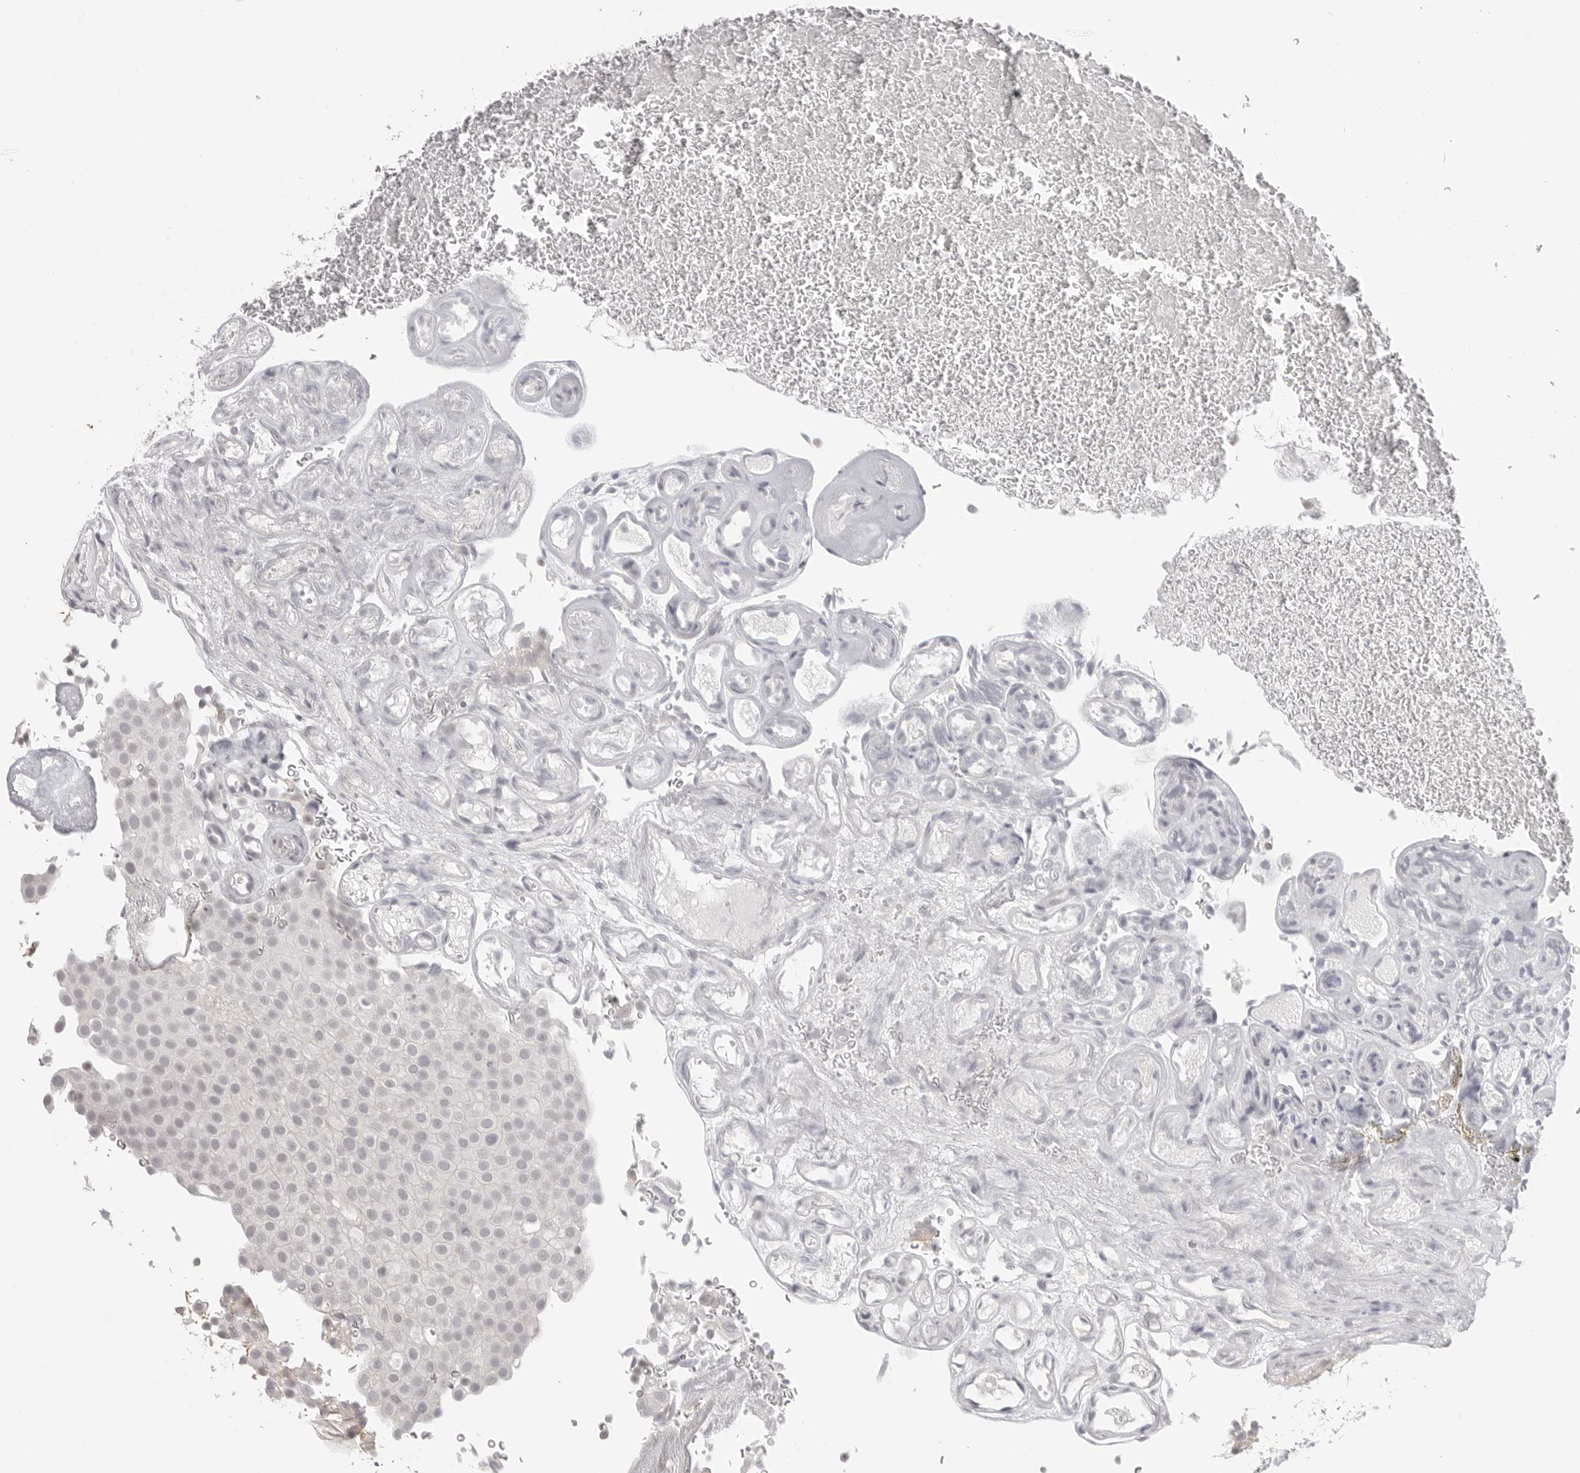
{"staining": {"intensity": "negative", "quantity": "none", "location": "none"}, "tissue": "urothelial cancer", "cell_type": "Tumor cells", "image_type": "cancer", "snomed": [{"axis": "morphology", "description": "Urothelial carcinoma, Low grade"}, {"axis": "topography", "description": "Urinary bladder"}], "caption": "There is no significant positivity in tumor cells of urothelial cancer.", "gene": "KLK11", "patient": {"sex": "male", "age": 78}}